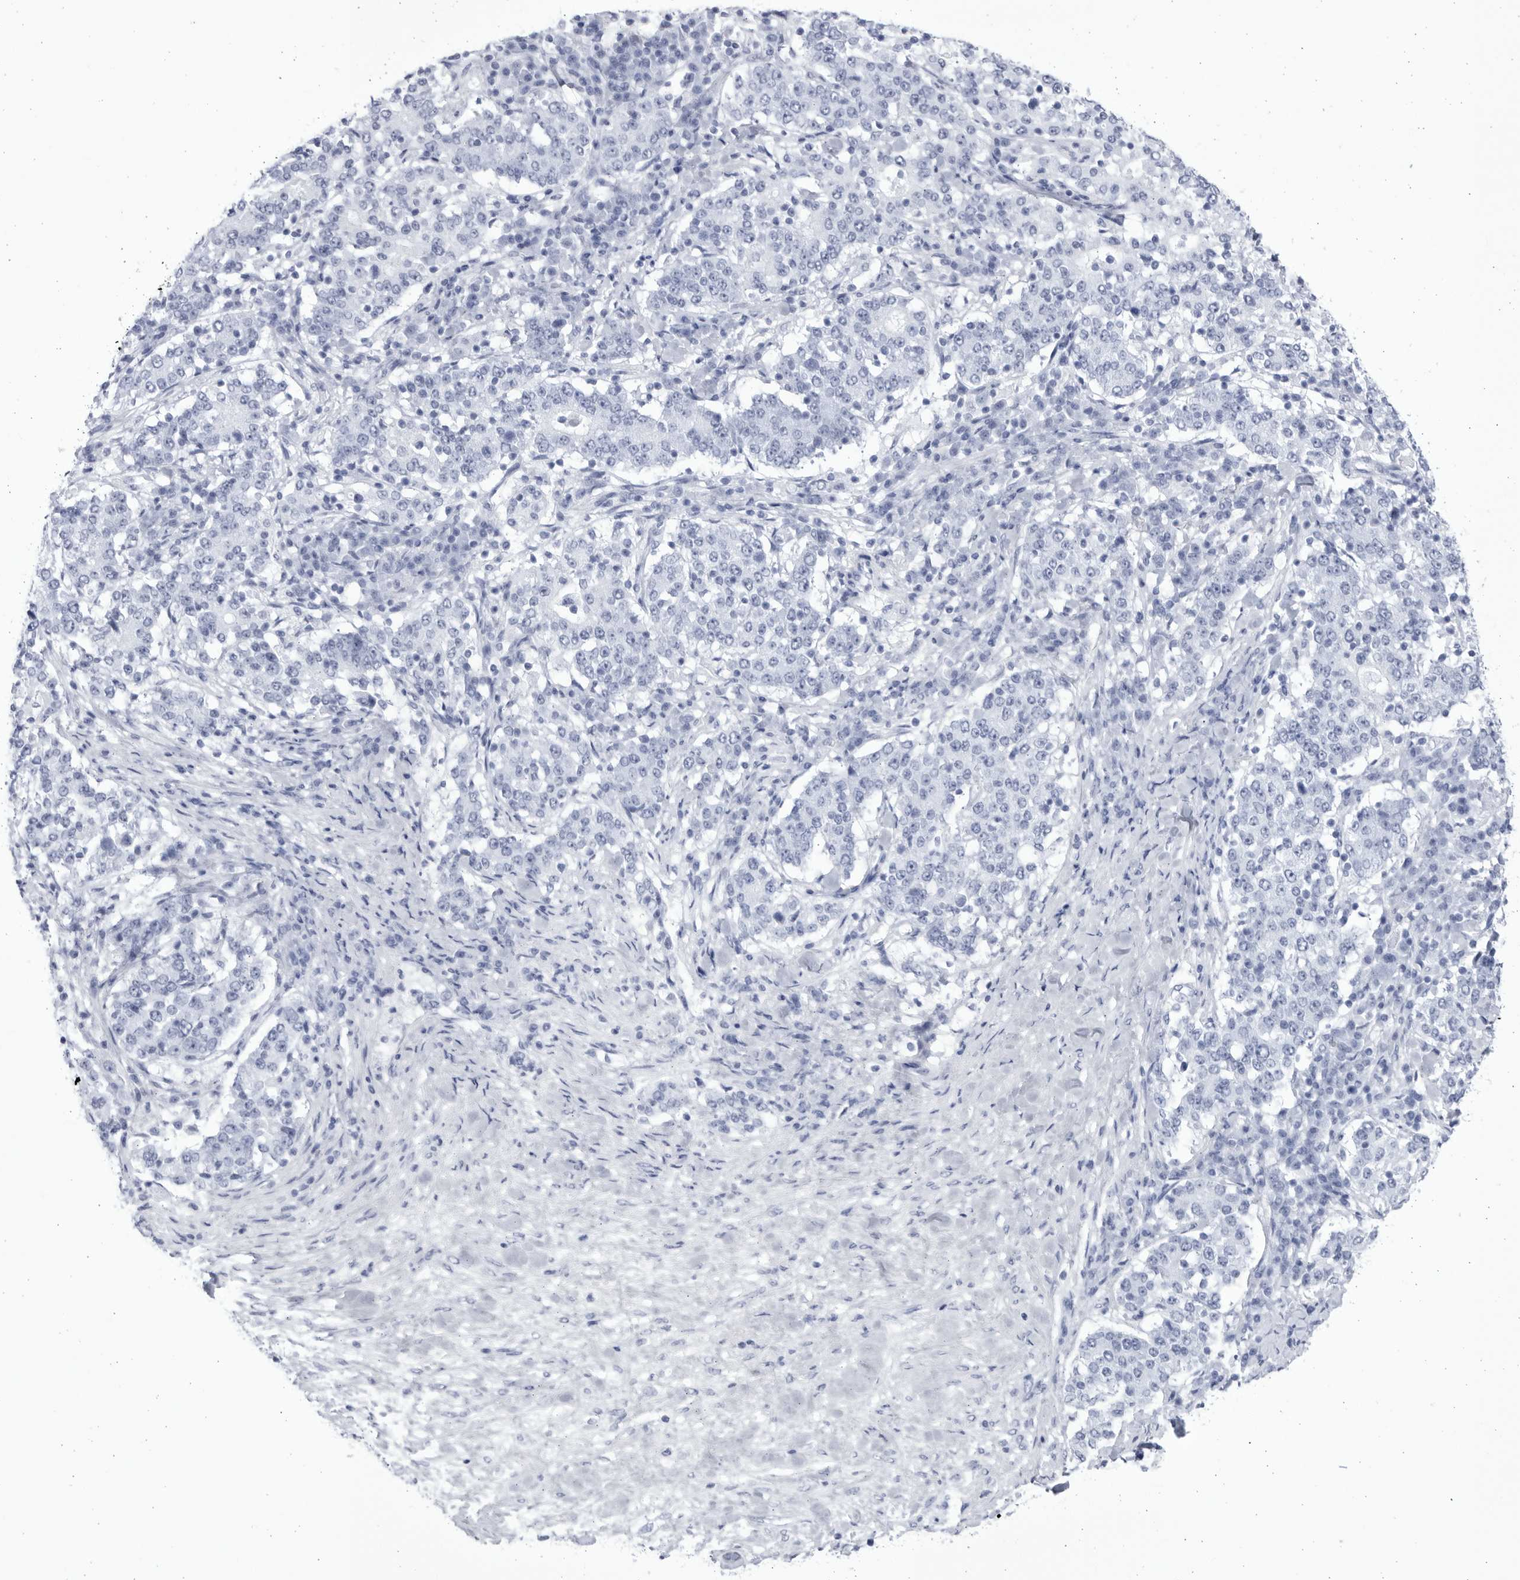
{"staining": {"intensity": "negative", "quantity": "none", "location": "none"}, "tissue": "stomach cancer", "cell_type": "Tumor cells", "image_type": "cancer", "snomed": [{"axis": "morphology", "description": "Adenocarcinoma, NOS"}, {"axis": "topography", "description": "Stomach"}], "caption": "Image shows no significant protein expression in tumor cells of adenocarcinoma (stomach).", "gene": "CCDC181", "patient": {"sex": "male", "age": 59}}